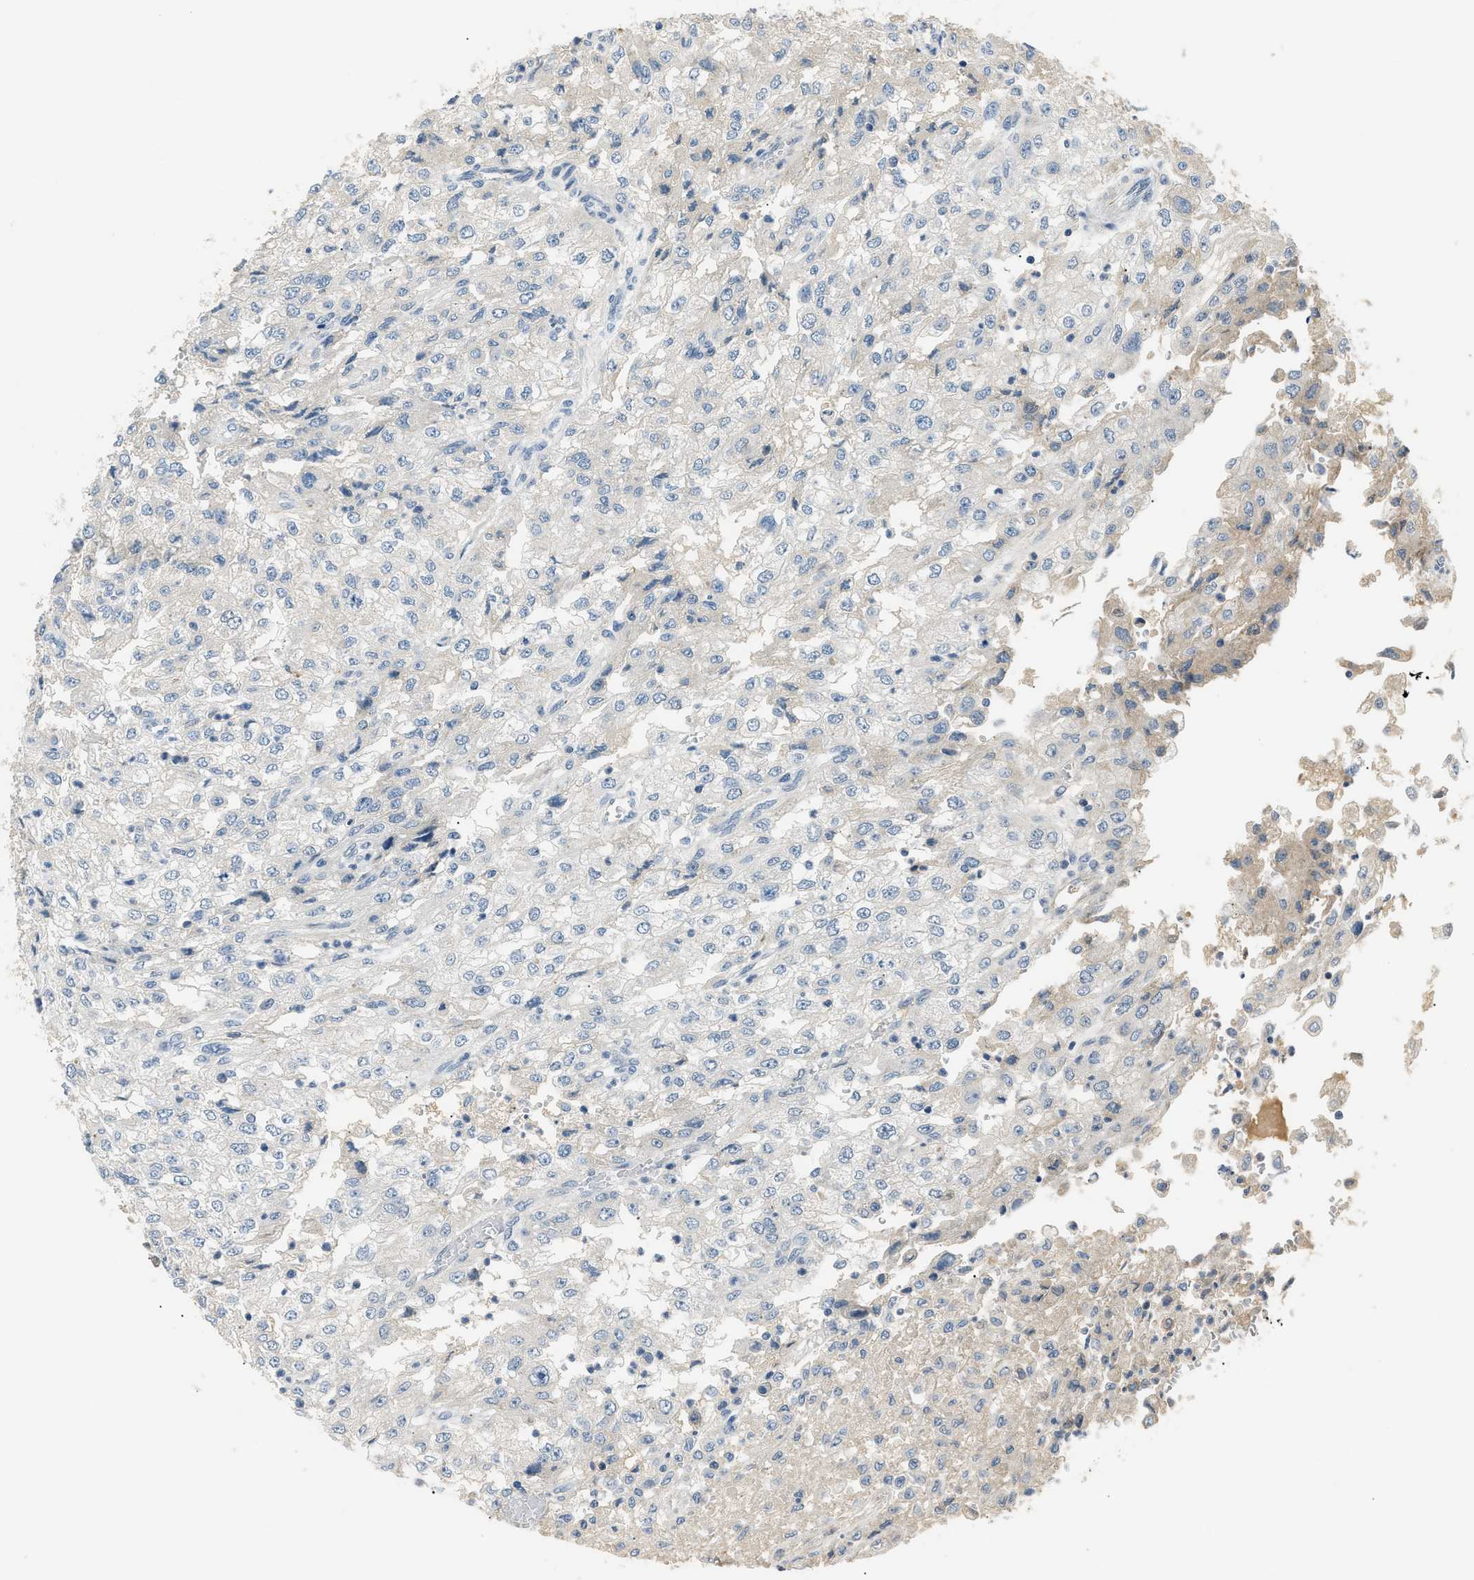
{"staining": {"intensity": "negative", "quantity": "none", "location": "none"}, "tissue": "renal cancer", "cell_type": "Tumor cells", "image_type": "cancer", "snomed": [{"axis": "morphology", "description": "Adenocarcinoma, NOS"}, {"axis": "topography", "description": "Kidney"}], "caption": "Human renal cancer stained for a protein using immunohistochemistry reveals no staining in tumor cells.", "gene": "INHA", "patient": {"sex": "female", "age": 54}}